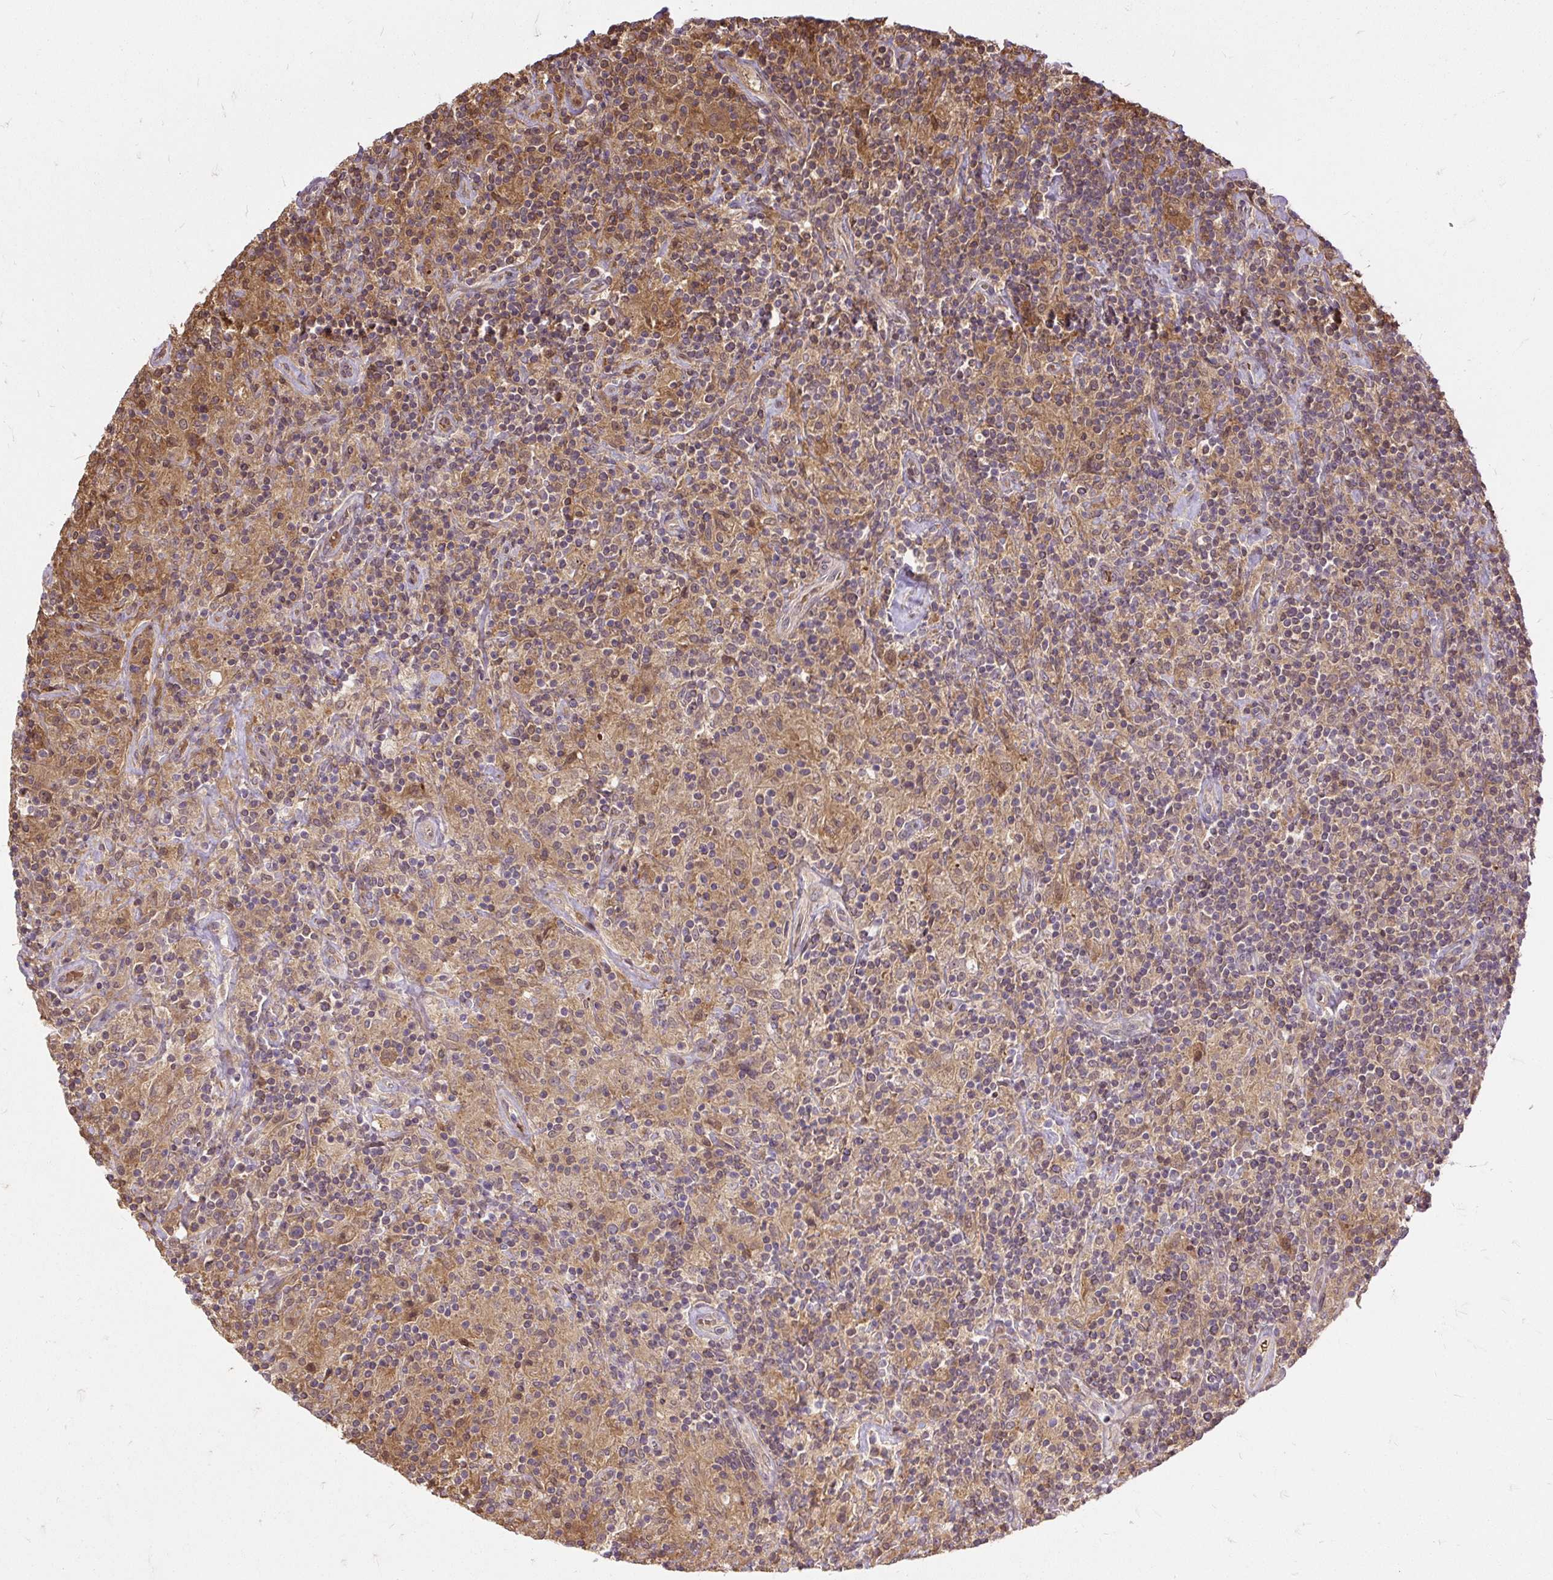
{"staining": {"intensity": "weak", "quantity": "25%-75%", "location": "cytoplasmic/membranous"}, "tissue": "lymphoma", "cell_type": "Tumor cells", "image_type": "cancer", "snomed": [{"axis": "morphology", "description": "Hodgkin's disease, NOS"}, {"axis": "topography", "description": "Lymph node"}], "caption": "A low amount of weak cytoplasmic/membranous positivity is present in approximately 25%-75% of tumor cells in lymphoma tissue.", "gene": "AP5S1", "patient": {"sex": "male", "age": 70}}